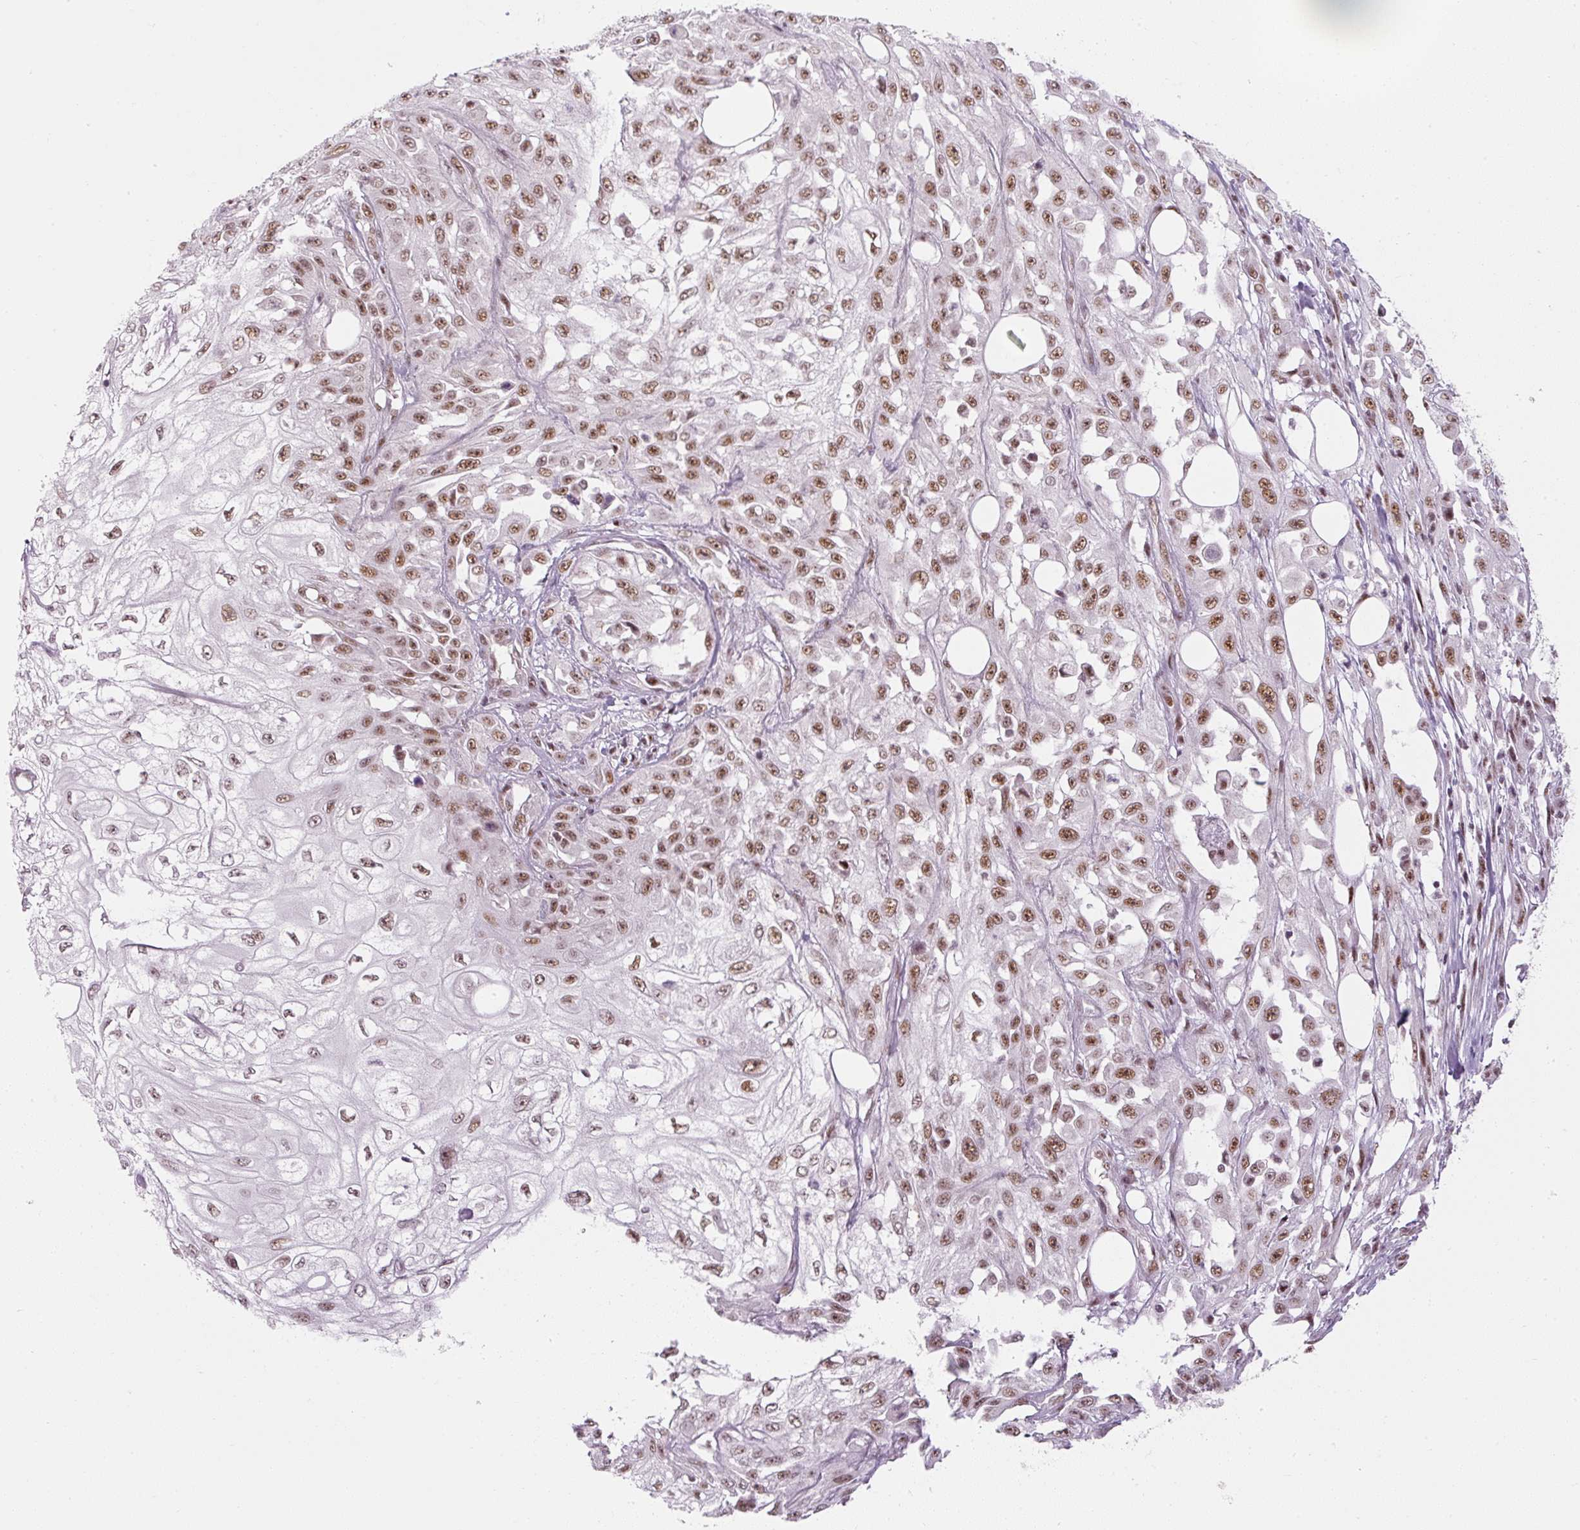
{"staining": {"intensity": "moderate", "quantity": ">75%", "location": "nuclear"}, "tissue": "skin cancer", "cell_type": "Tumor cells", "image_type": "cancer", "snomed": [{"axis": "morphology", "description": "Squamous cell carcinoma, NOS"}, {"axis": "morphology", "description": "Squamous cell carcinoma, metastatic, NOS"}, {"axis": "topography", "description": "Skin"}, {"axis": "topography", "description": "Lymph node"}], "caption": "Immunohistochemistry (DAB (3,3'-diaminobenzidine)) staining of skin metastatic squamous cell carcinoma exhibits moderate nuclear protein expression in approximately >75% of tumor cells.", "gene": "U2AF2", "patient": {"sex": "male", "age": 75}}